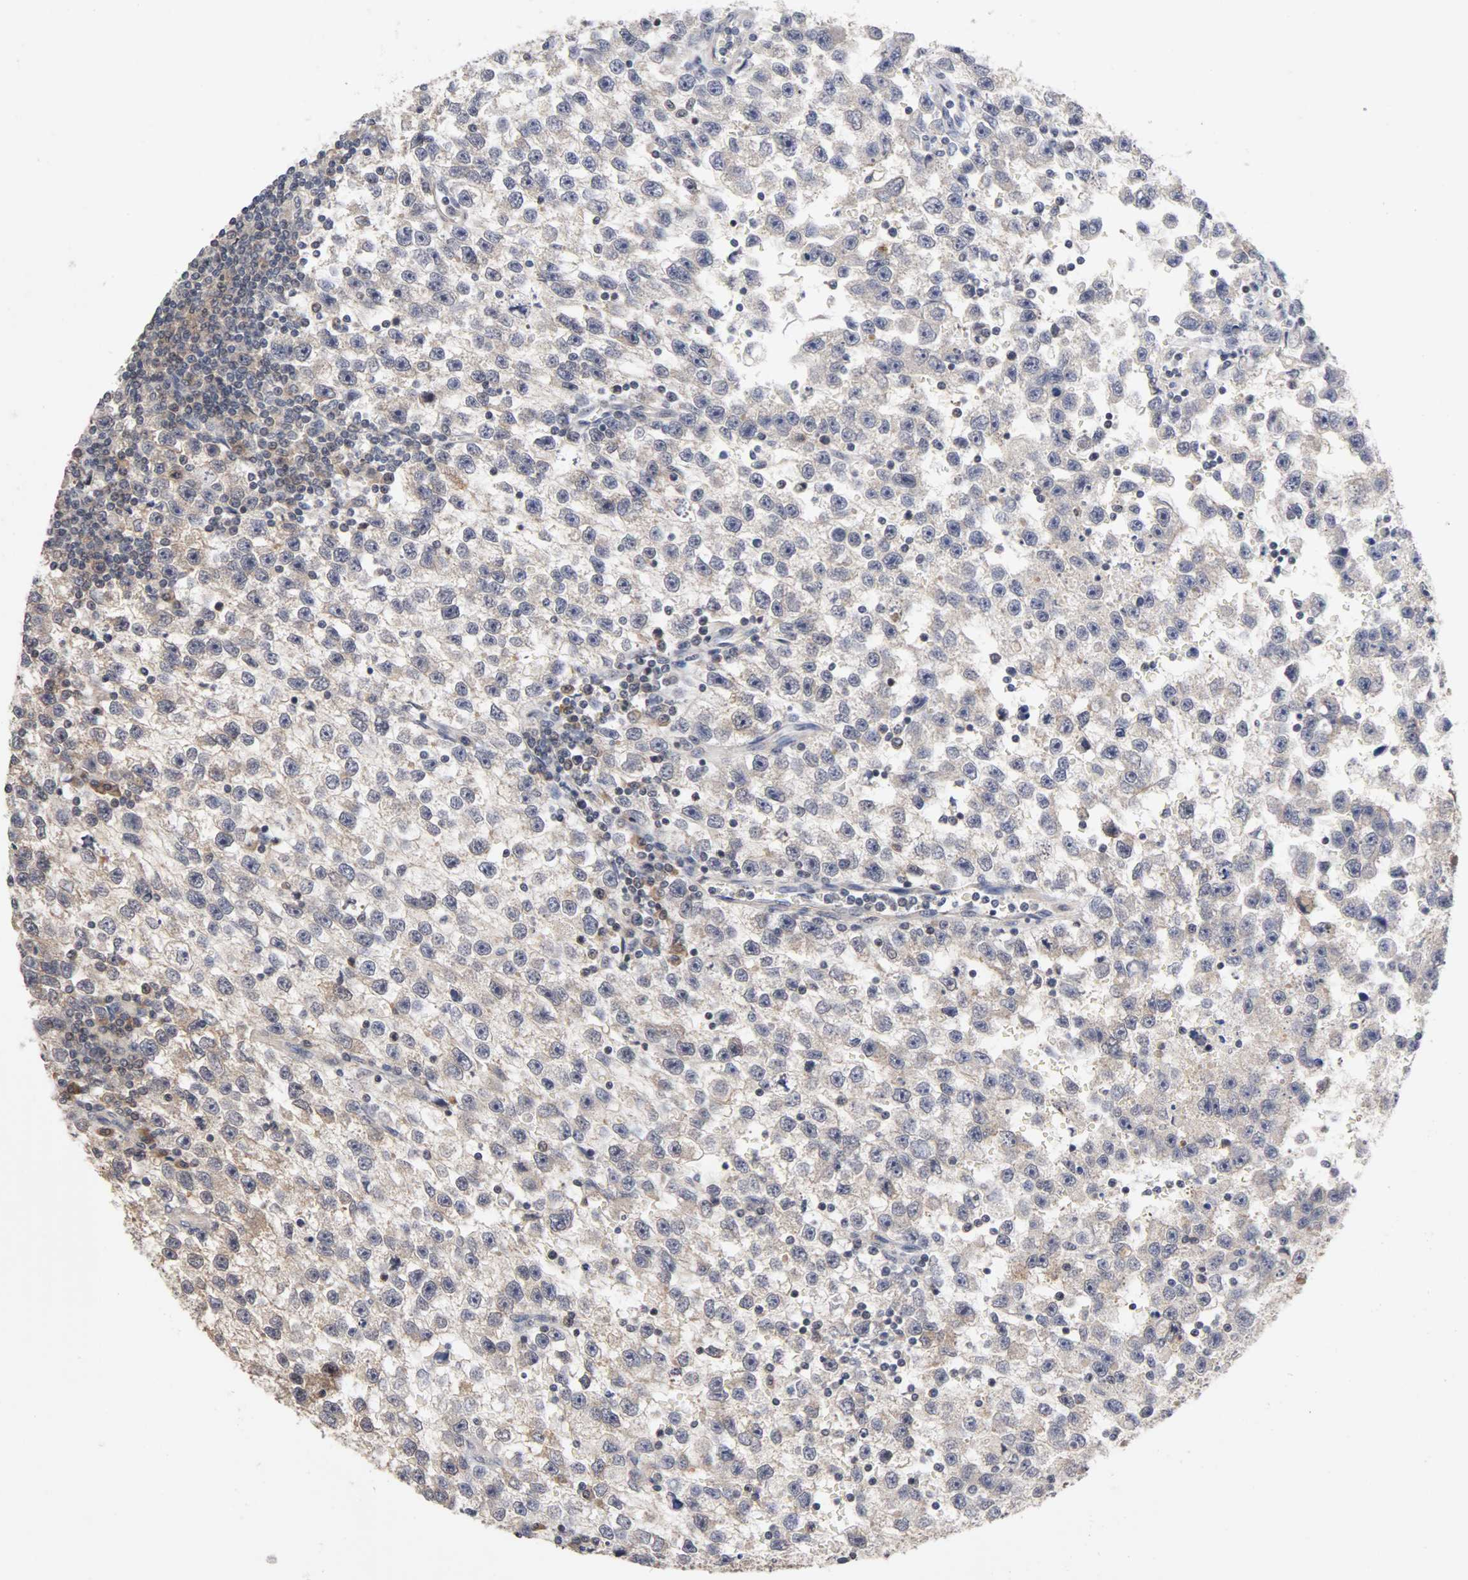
{"staining": {"intensity": "moderate", "quantity": ">75%", "location": "cytoplasmic/membranous,nuclear"}, "tissue": "testis cancer", "cell_type": "Tumor cells", "image_type": "cancer", "snomed": [{"axis": "morphology", "description": "Seminoma, NOS"}, {"axis": "topography", "description": "Testis"}], "caption": "IHC (DAB) staining of human testis cancer (seminoma) exhibits moderate cytoplasmic/membranous and nuclear protein staining in about >75% of tumor cells.", "gene": "UBE2M", "patient": {"sex": "male", "age": 33}}